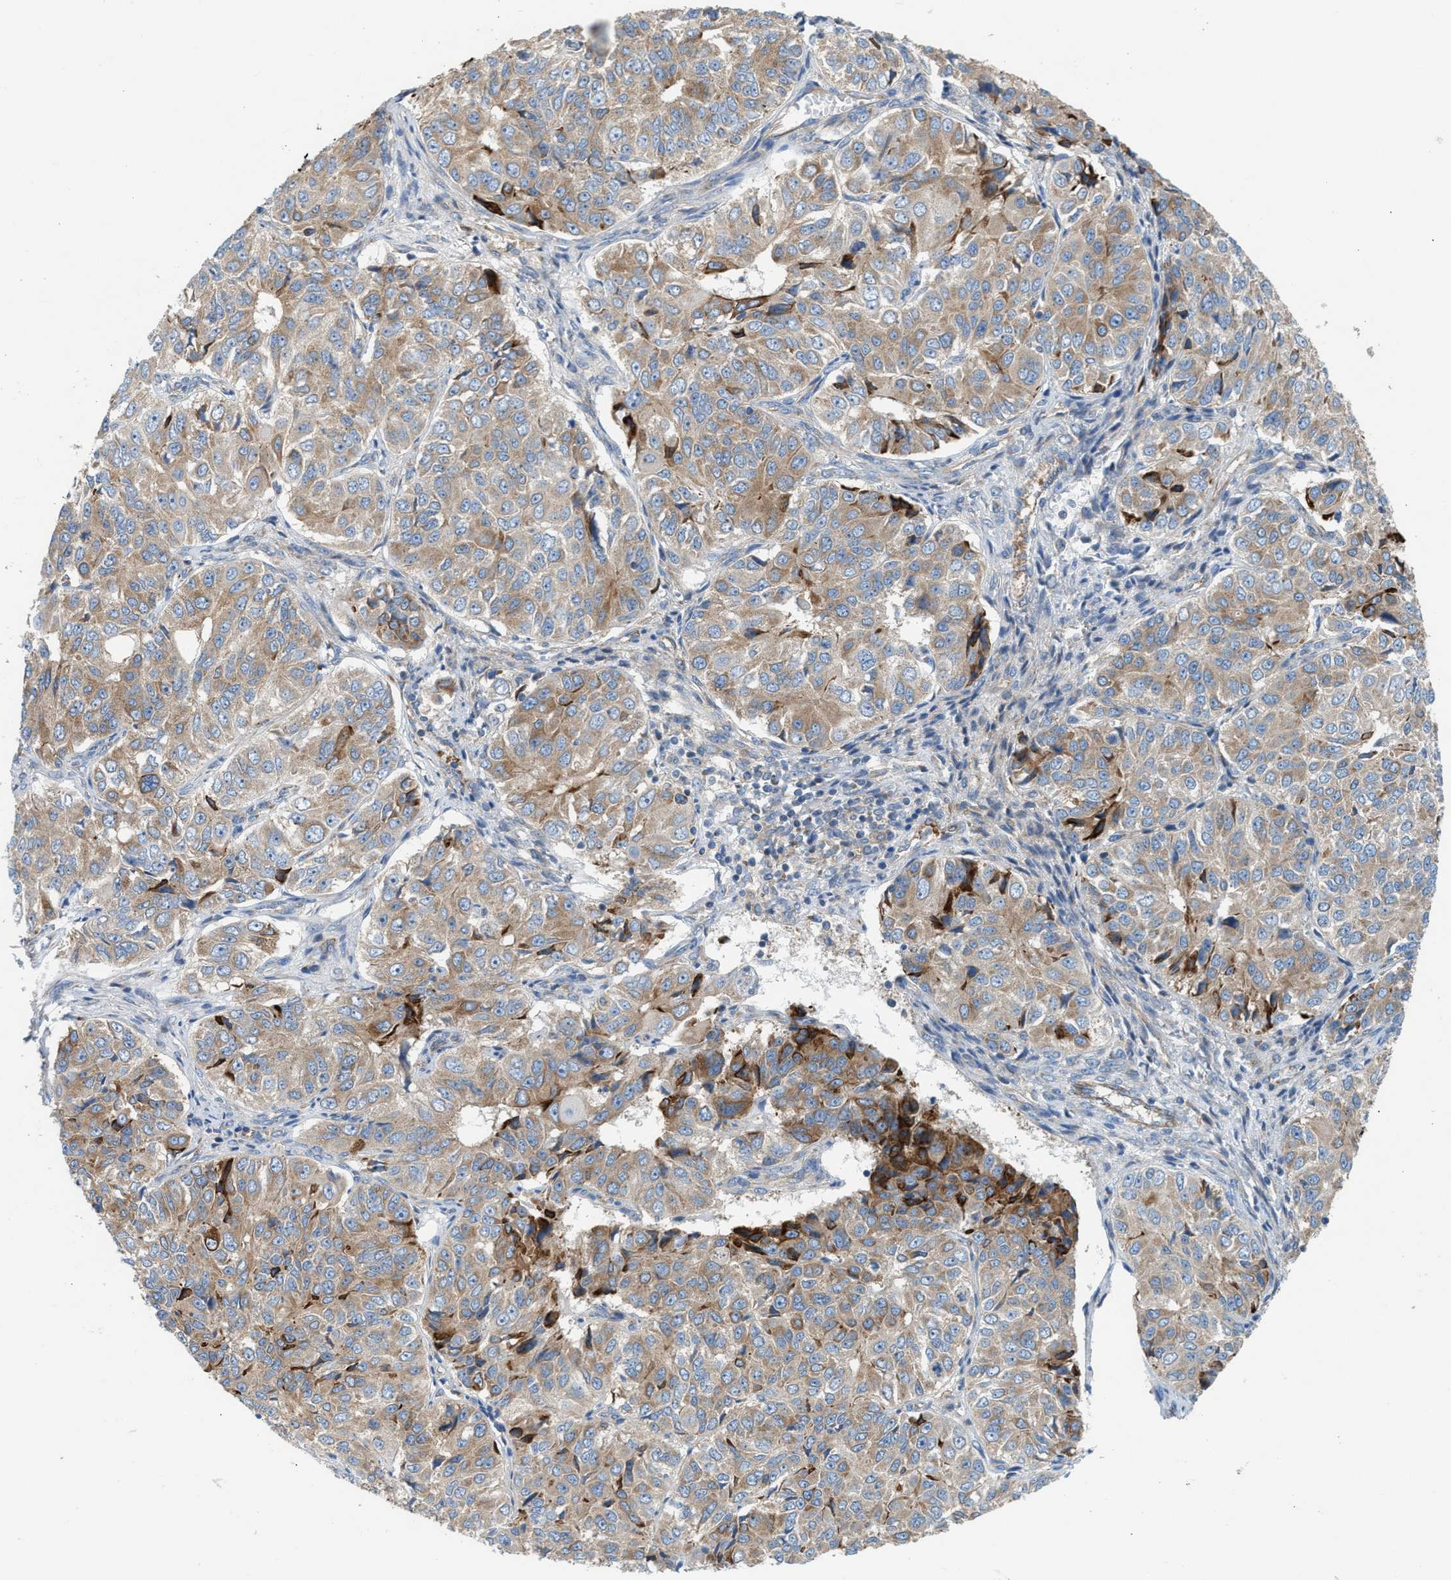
{"staining": {"intensity": "moderate", "quantity": ">75%", "location": "cytoplasmic/membranous"}, "tissue": "ovarian cancer", "cell_type": "Tumor cells", "image_type": "cancer", "snomed": [{"axis": "morphology", "description": "Carcinoma, endometroid"}, {"axis": "topography", "description": "Ovary"}], "caption": "Moderate cytoplasmic/membranous staining is identified in approximately >75% of tumor cells in endometroid carcinoma (ovarian).", "gene": "TBC1D15", "patient": {"sex": "female", "age": 51}}